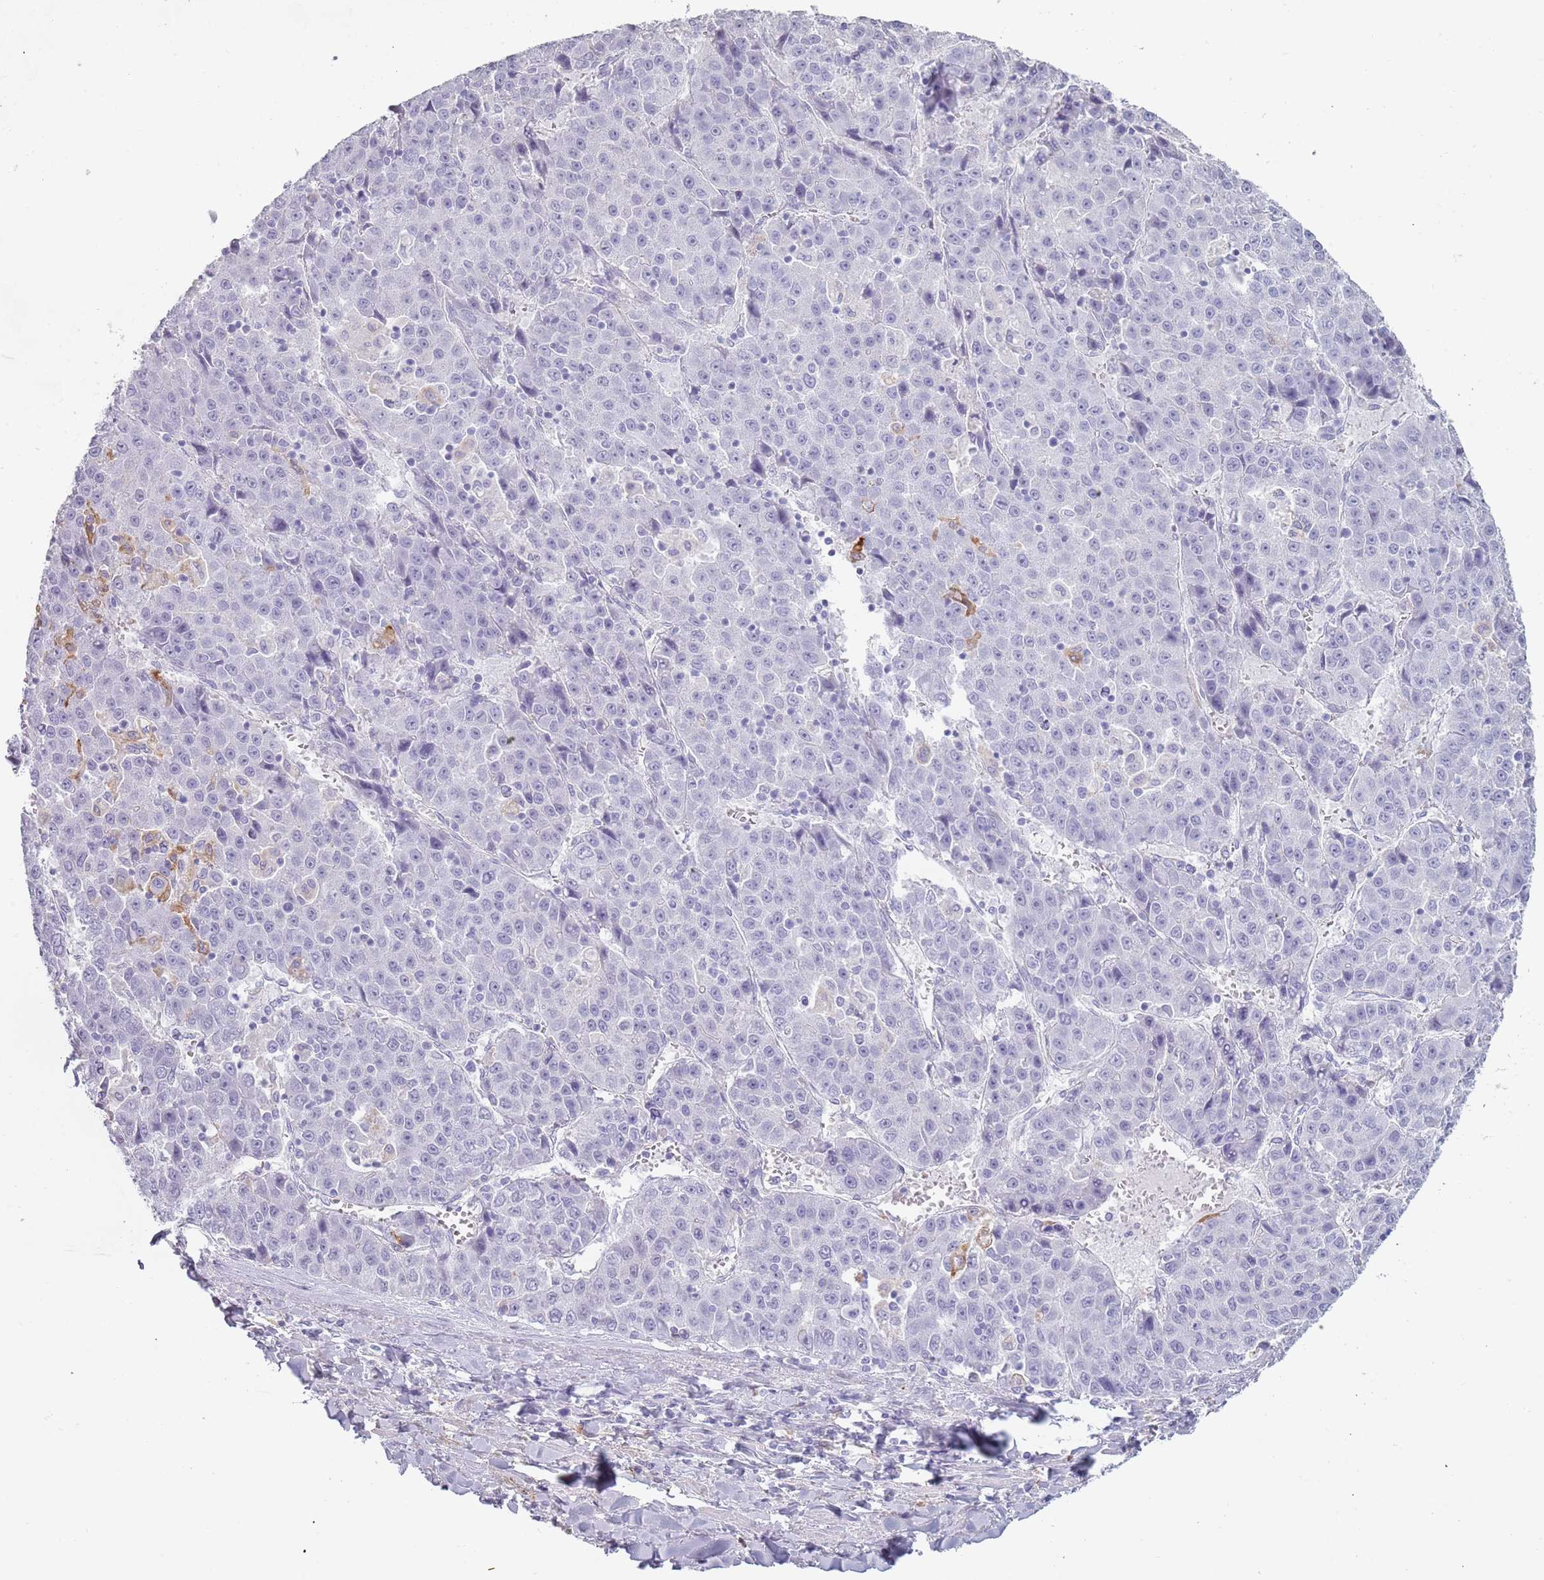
{"staining": {"intensity": "negative", "quantity": "none", "location": "none"}, "tissue": "liver cancer", "cell_type": "Tumor cells", "image_type": "cancer", "snomed": [{"axis": "morphology", "description": "Carcinoma, Hepatocellular, NOS"}, {"axis": "topography", "description": "Liver"}], "caption": "A histopathology image of liver cancer (hepatocellular carcinoma) stained for a protein displays no brown staining in tumor cells.", "gene": "COLEC12", "patient": {"sex": "female", "age": 53}}